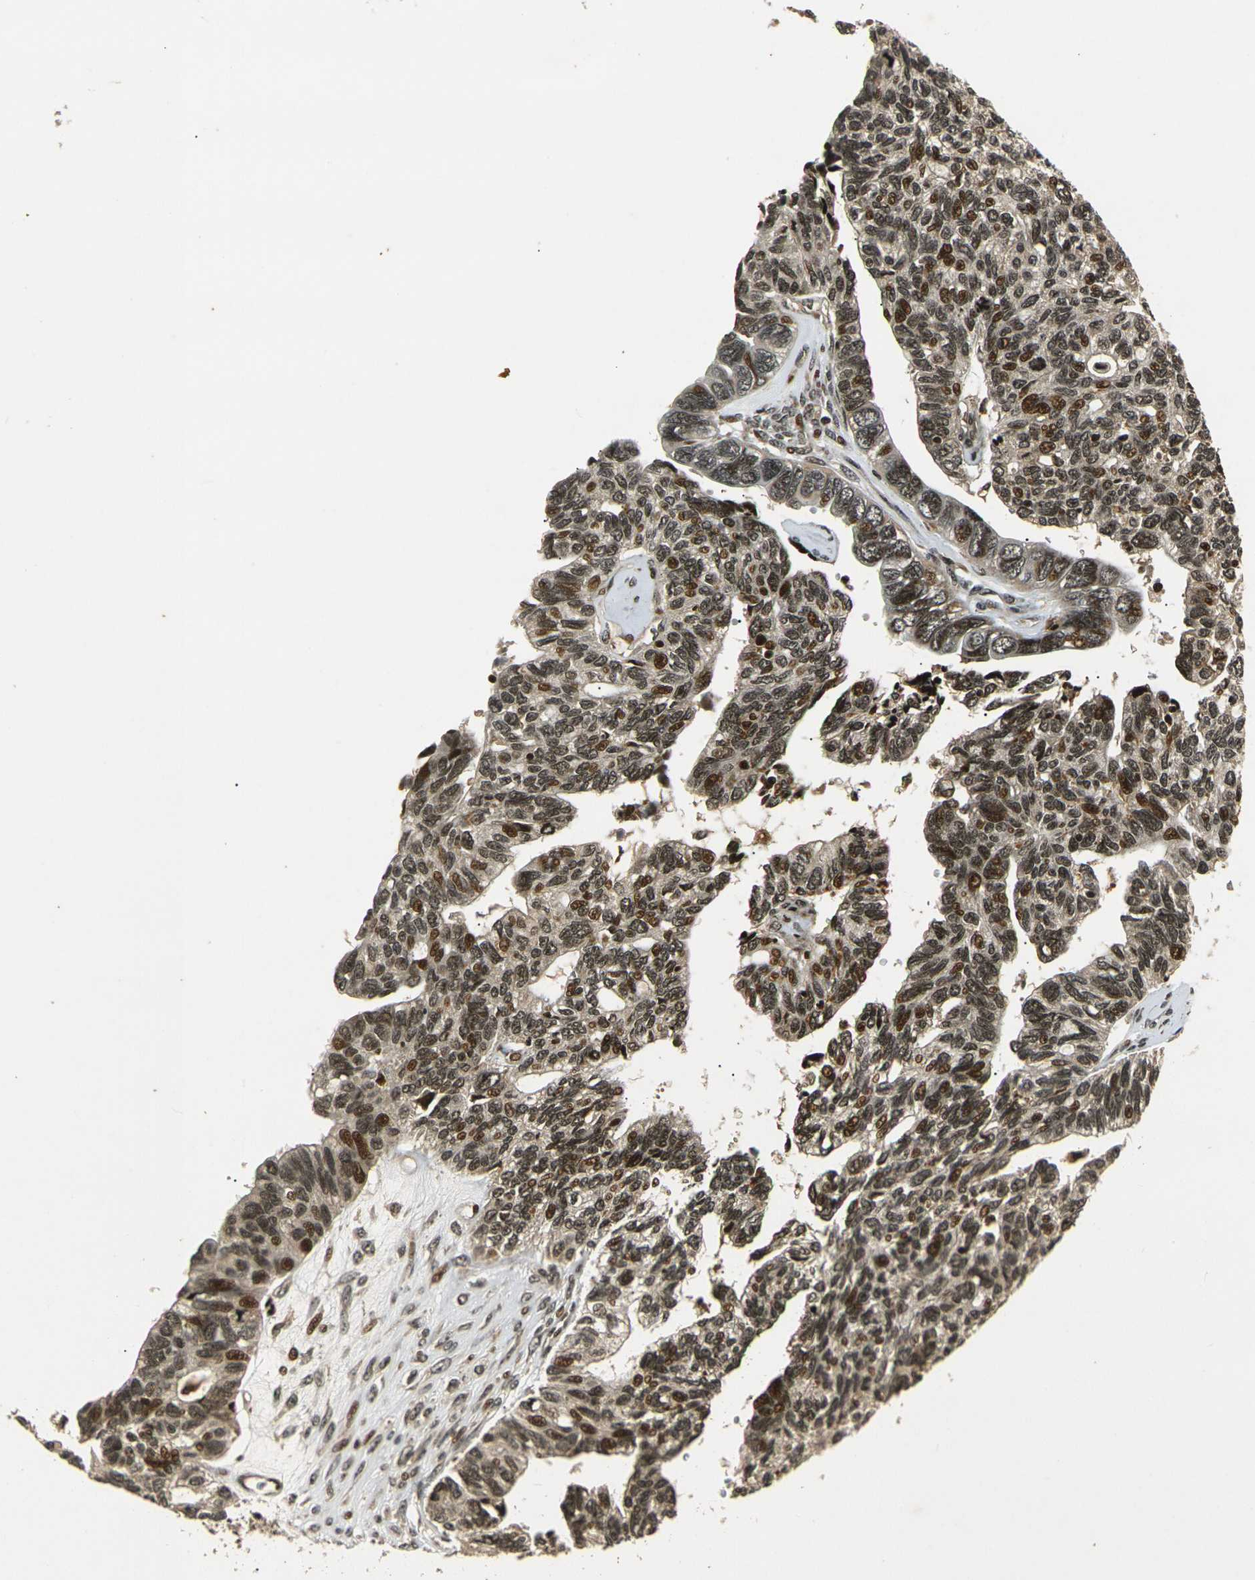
{"staining": {"intensity": "moderate", "quantity": ">75%", "location": "nuclear"}, "tissue": "ovarian cancer", "cell_type": "Tumor cells", "image_type": "cancer", "snomed": [{"axis": "morphology", "description": "Cystadenocarcinoma, serous, NOS"}, {"axis": "topography", "description": "Ovary"}], "caption": "IHC histopathology image of neoplastic tissue: serous cystadenocarcinoma (ovarian) stained using immunohistochemistry exhibits medium levels of moderate protein expression localized specifically in the nuclear of tumor cells, appearing as a nuclear brown color.", "gene": "ACTL6A", "patient": {"sex": "female", "age": 79}}